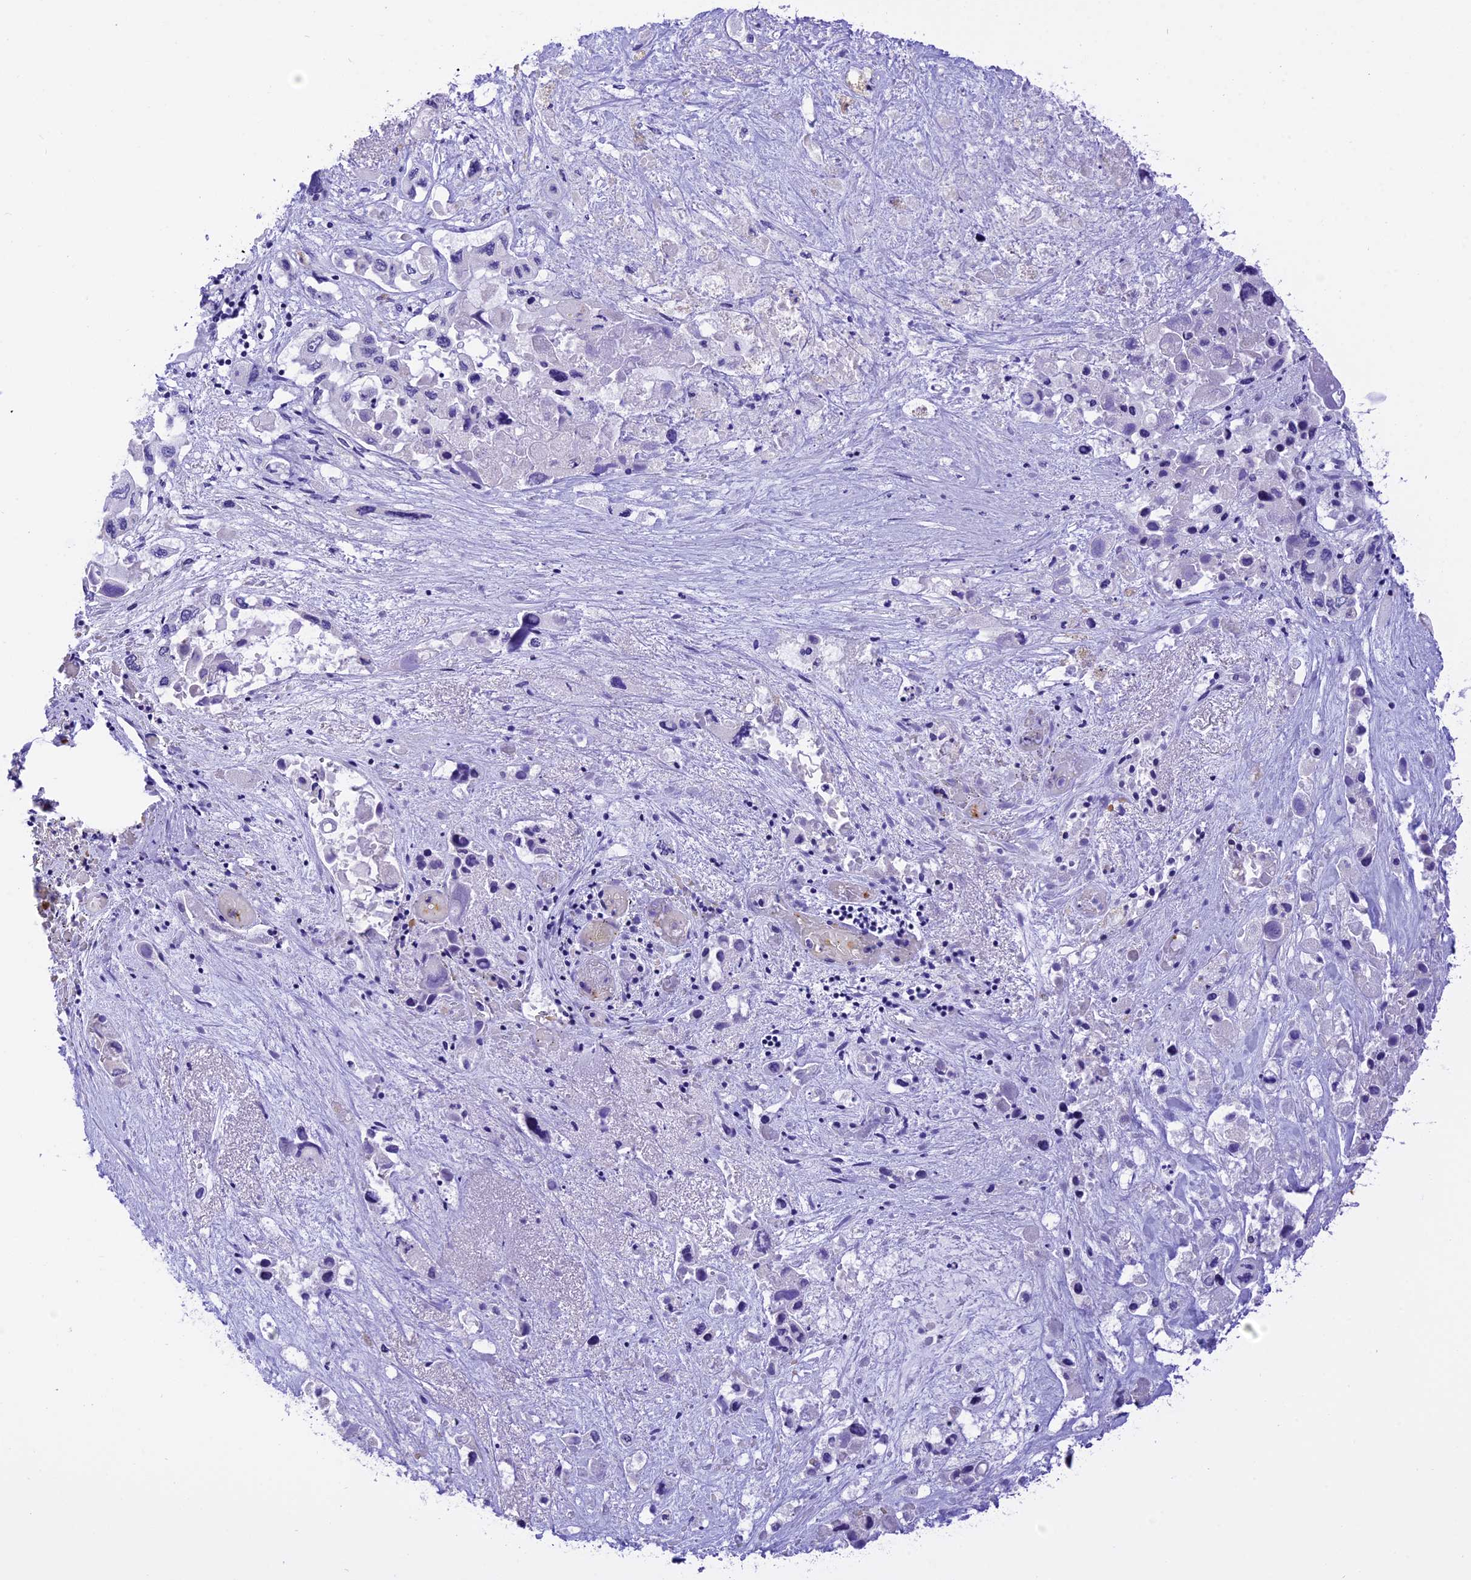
{"staining": {"intensity": "negative", "quantity": "none", "location": "none"}, "tissue": "pancreatic cancer", "cell_type": "Tumor cells", "image_type": "cancer", "snomed": [{"axis": "morphology", "description": "Adenocarcinoma, NOS"}, {"axis": "topography", "description": "Pancreas"}], "caption": "DAB (3,3'-diaminobenzidine) immunohistochemical staining of pancreatic cancer (adenocarcinoma) reveals no significant staining in tumor cells.", "gene": "AHSP", "patient": {"sex": "male", "age": 92}}